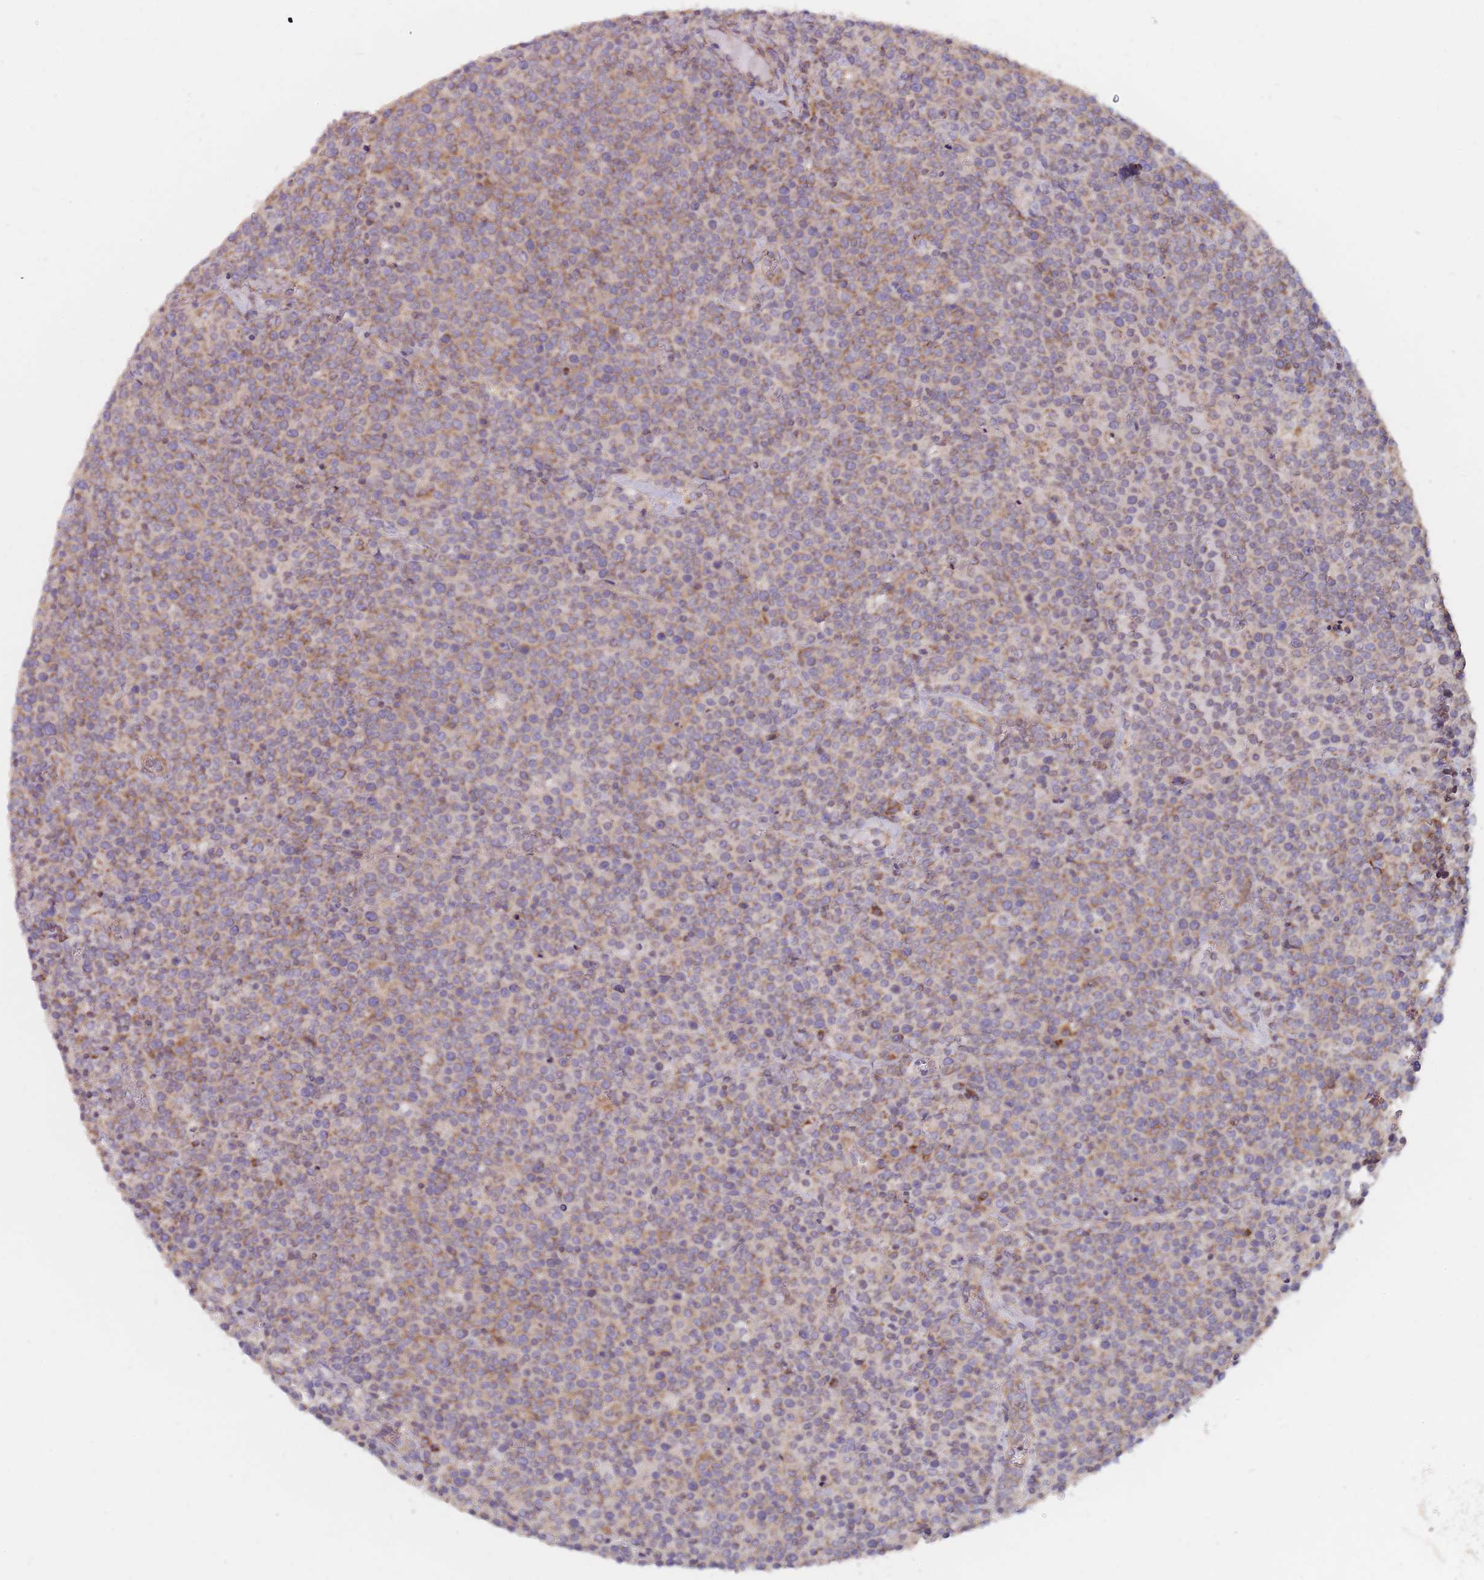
{"staining": {"intensity": "moderate", "quantity": "25%-75%", "location": "cytoplasmic/membranous"}, "tissue": "lymphoma", "cell_type": "Tumor cells", "image_type": "cancer", "snomed": [{"axis": "morphology", "description": "Malignant lymphoma, non-Hodgkin's type, High grade"}, {"axis": "topography", "description": "Lymph node"}], "caption": "Brown immunohistochemical staining in human malignant lymphoma, non-Hodgkin's type (high-grade) shows moderate cytoplasmic/membranous expression in approximately 25%-75% of tumor cells.", "gene": "NDUFA9", "patient": {"sex": "male", "age": 61}}